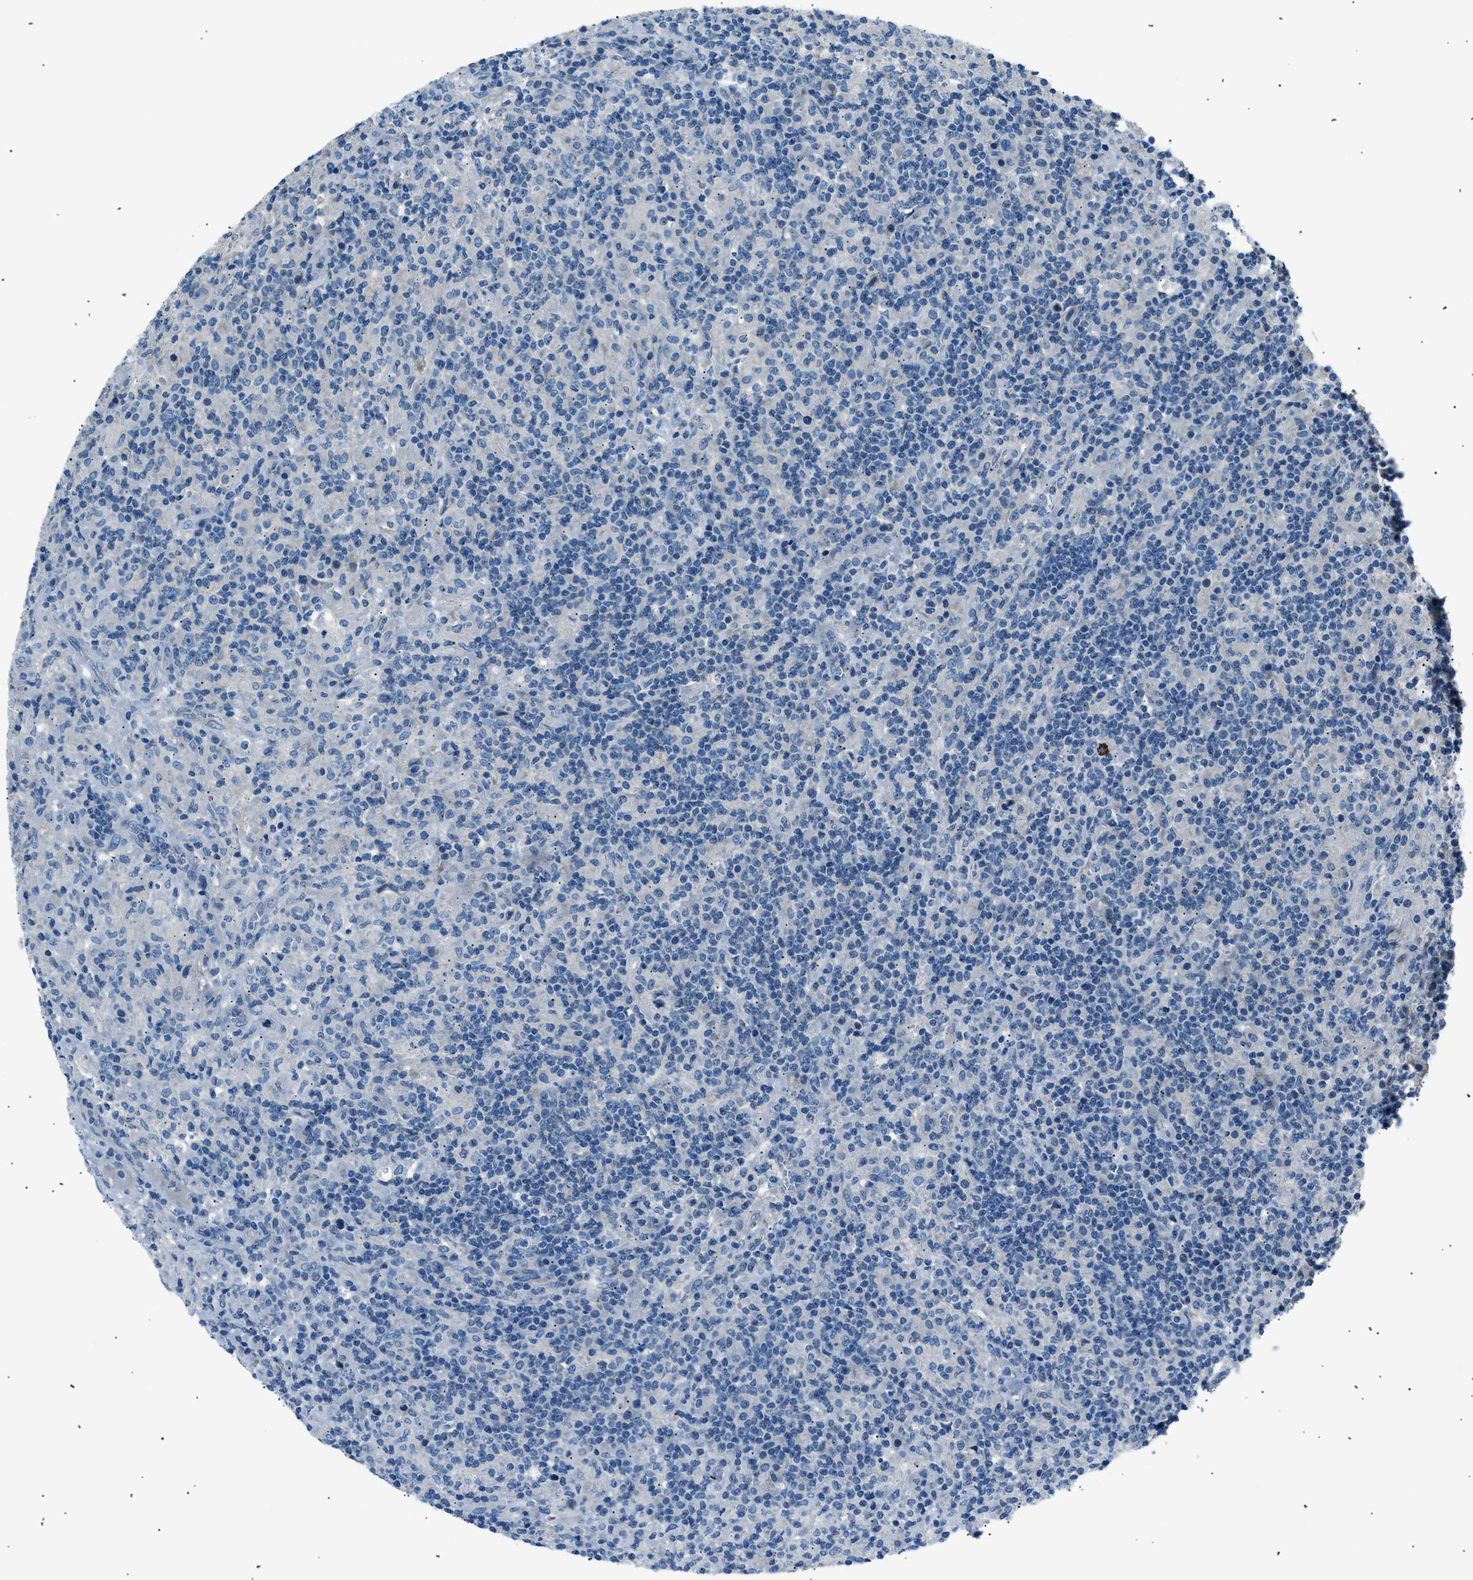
{"staining": {"intensity": "negative", "quantity": "none", "location": "none"}, "tissue": "lymphoma", "cell_type": "Tumor cells", "image_type": "cancer", "snomed": [{"axis": "morphology", "description": "Hodgkin's disease, NOS"}, {"axis": "topography", "description": "Lymph node"}], "caption": "This is an immunohistochemistry (IHC) micrograph of human lymphoma. There is no expression in tumor cells.", "gene": "LRRC37B", "patient": {"sex": "male", "age": 70}}